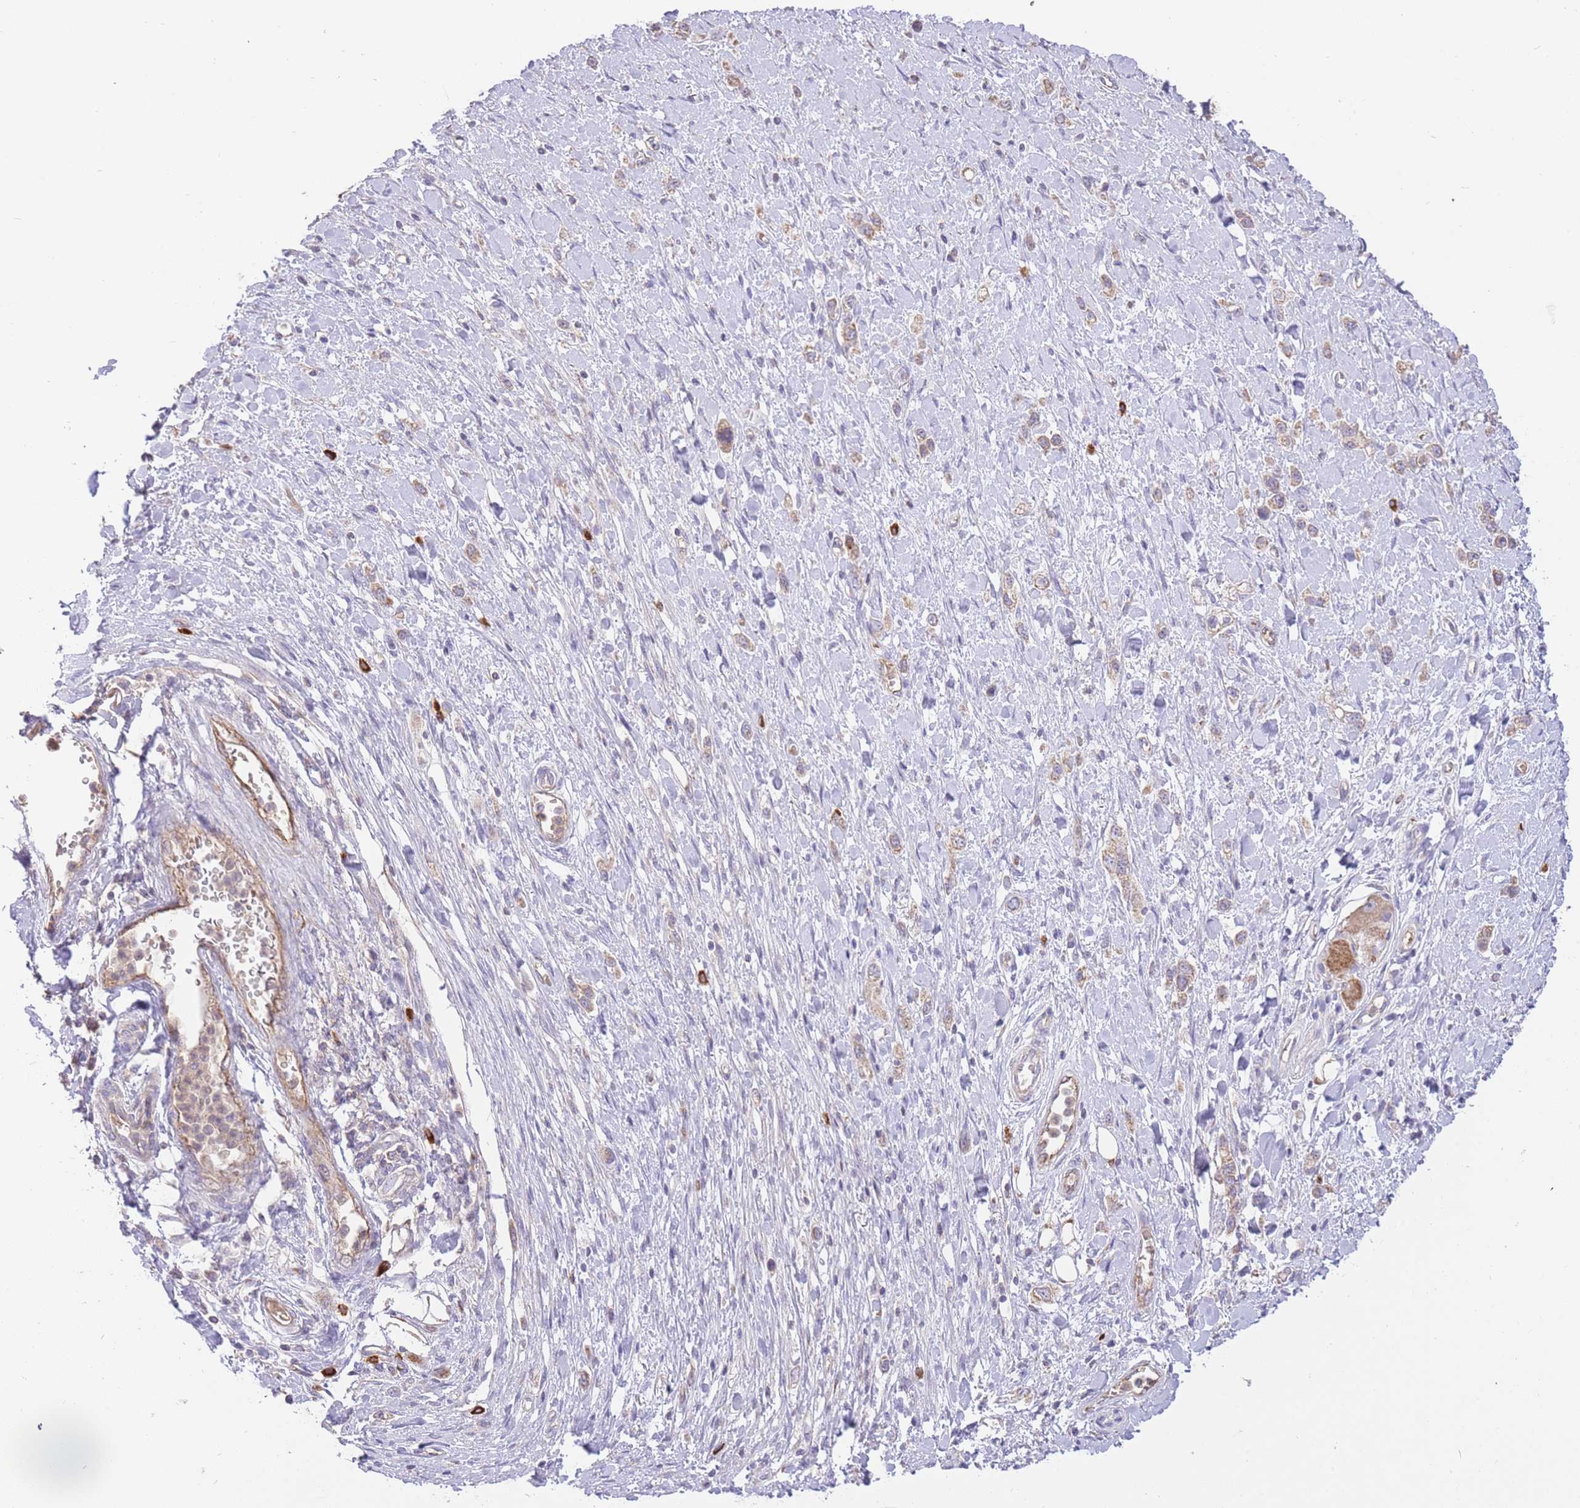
{"staining": {"intensity": "weak", "quantity": ">75%", "location": "cytoplasmic/membranous"}, "tissue": "stomach cancer", "cell_type": "Tumor cells", "image_type": "cancer", "snomed": [{"axis": "morphology", "description": "Adenocarcinoma, NOS"}, {"axis": "topography", "description": "Stomach"}], "caption": "A brown stain labels weak cytoplasmic/membranous expression of a protein in stomach cancer (adenocarcinoma) tumor cells.", "gene": "PREP", "patient": {"sex": "female", "age": 65}}